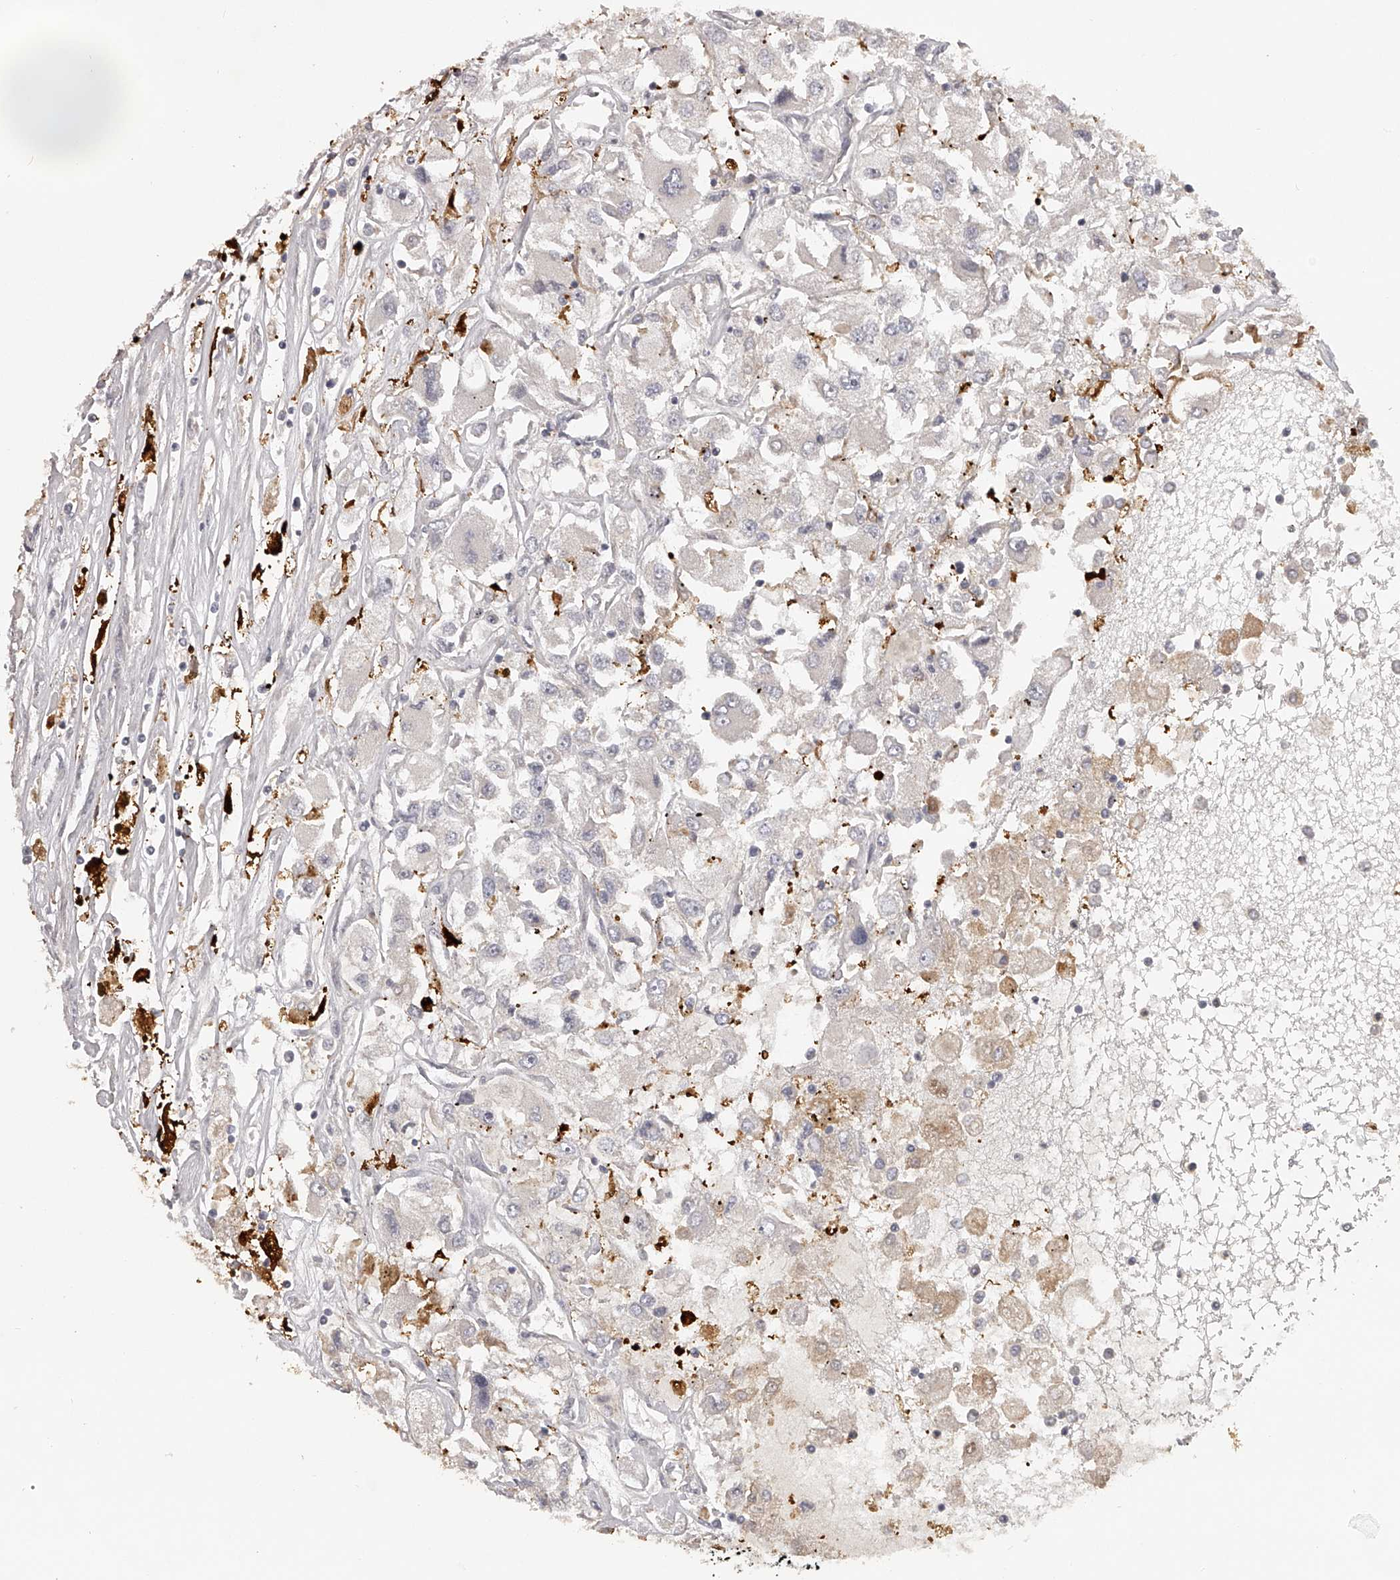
{"staining": {"intensity": "negative", "quantity": "none", "location": "none"}, "tissue": "renal cancer", "cell_type": "Tumor cells", "image_type": "cancer", "snomed": [{"axis": "morphology", "description": "Adenocarcinoma, NOS"}, {"axis": "topography", "description": "Kidney"}], "caption": "An immunohistochemistry photomicrograph of renal cancer is shown. There is no staining in tumor cells of renal cancer. (Immunohistochemistry (ihc), brightfield microscopy, high magnification).", "gene": "TNN", "patient": {"sex": "female", "age": 52}}